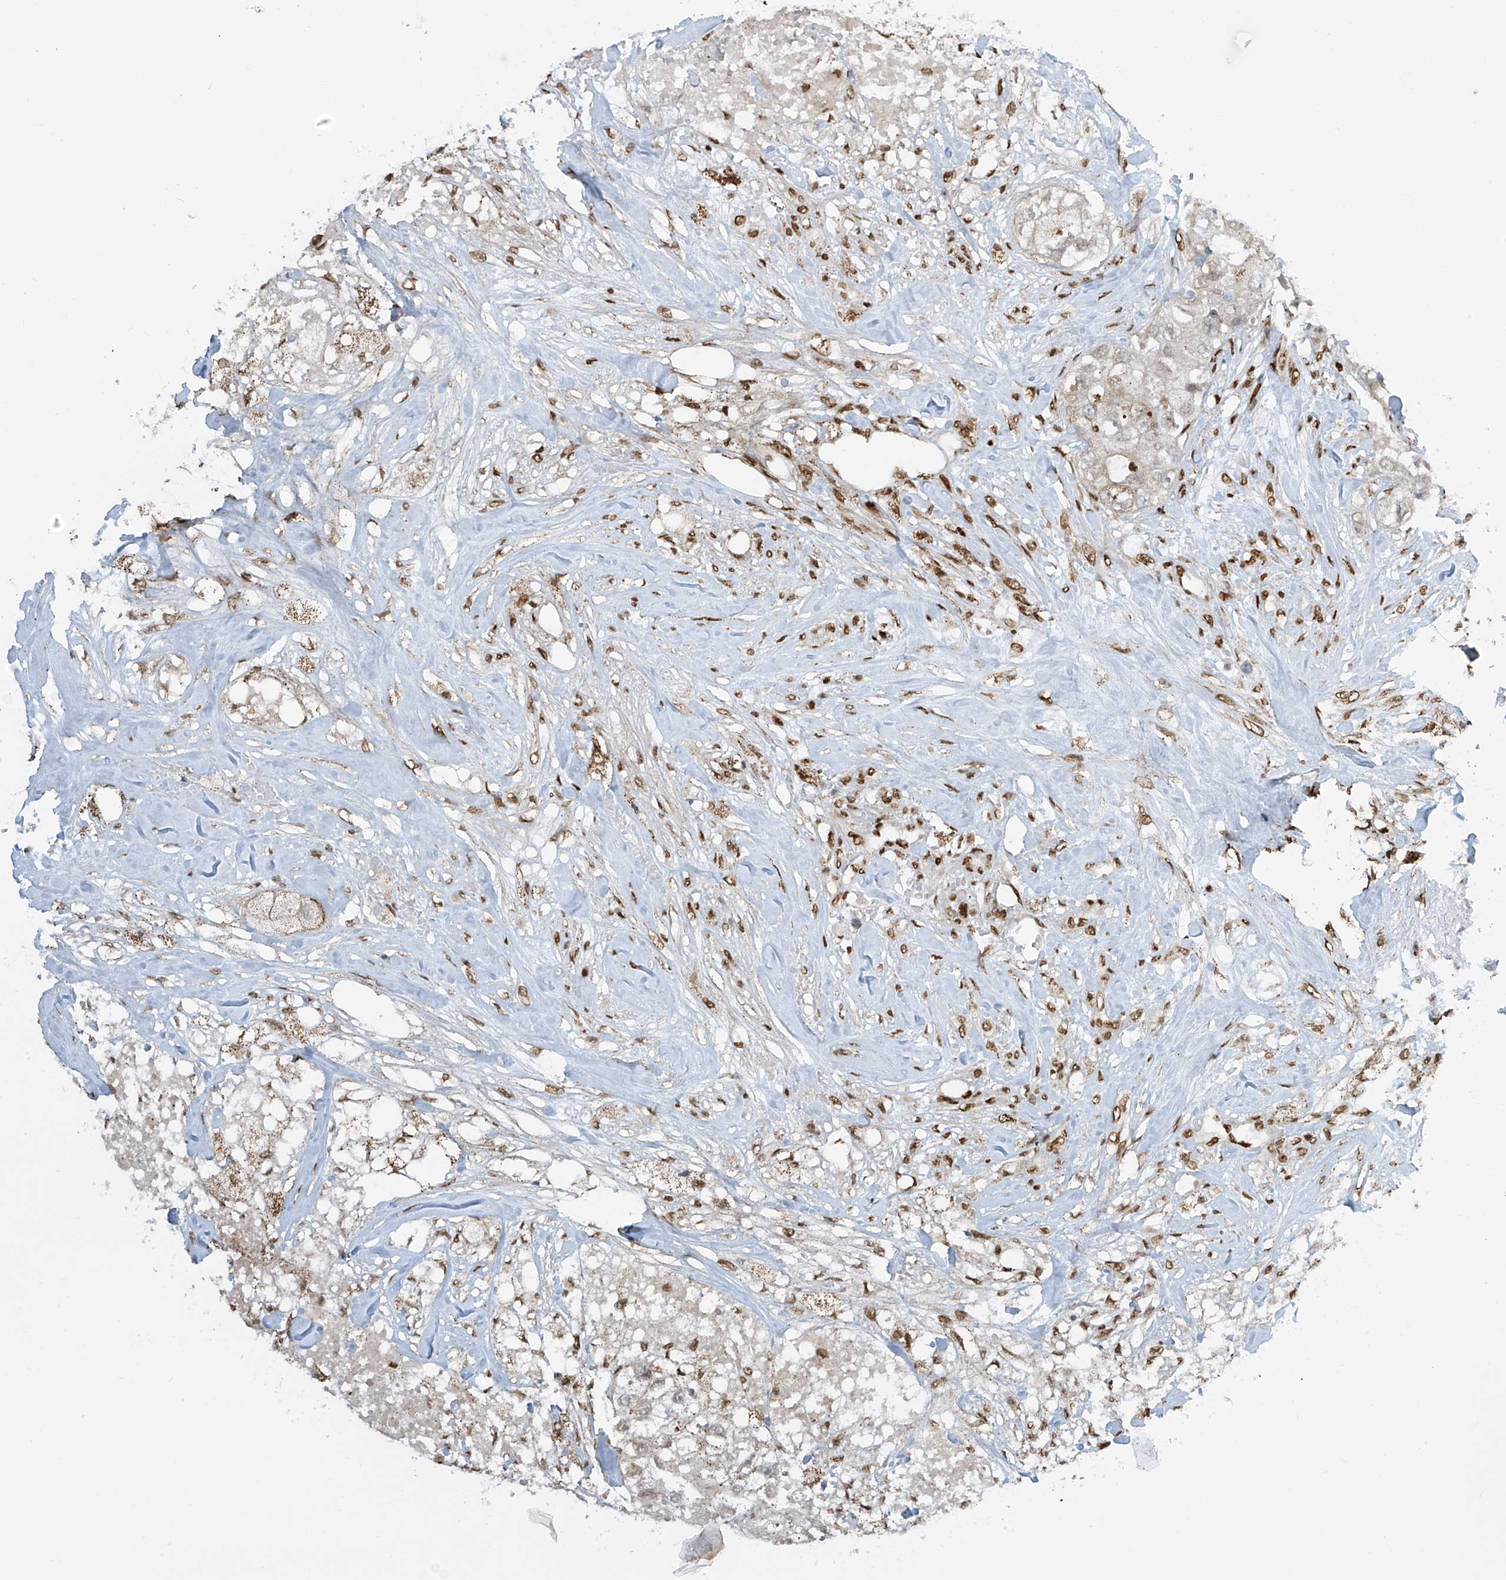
{"staining": {"intensity": "weak", "quantity": "25%-75%", "location": "cytoplasmic/membranous,nuclear"}, "tissue": "breast cancer", "cell_type": "Tumor cells", "image_type": "cancer", "snomed": [{"axis": "morphology", "description": "Duct carcinoma"}, {"axis": "topography", "description": "Breast"}], "caption": "This is a photomicrograph of IHC staining of breast cancer, which shows weak positivity in the cytoplasmic/membranous and nuclear of tumor cells.", "gene": "PM20D2", "patient": {"sex": "female", "age": 62}}